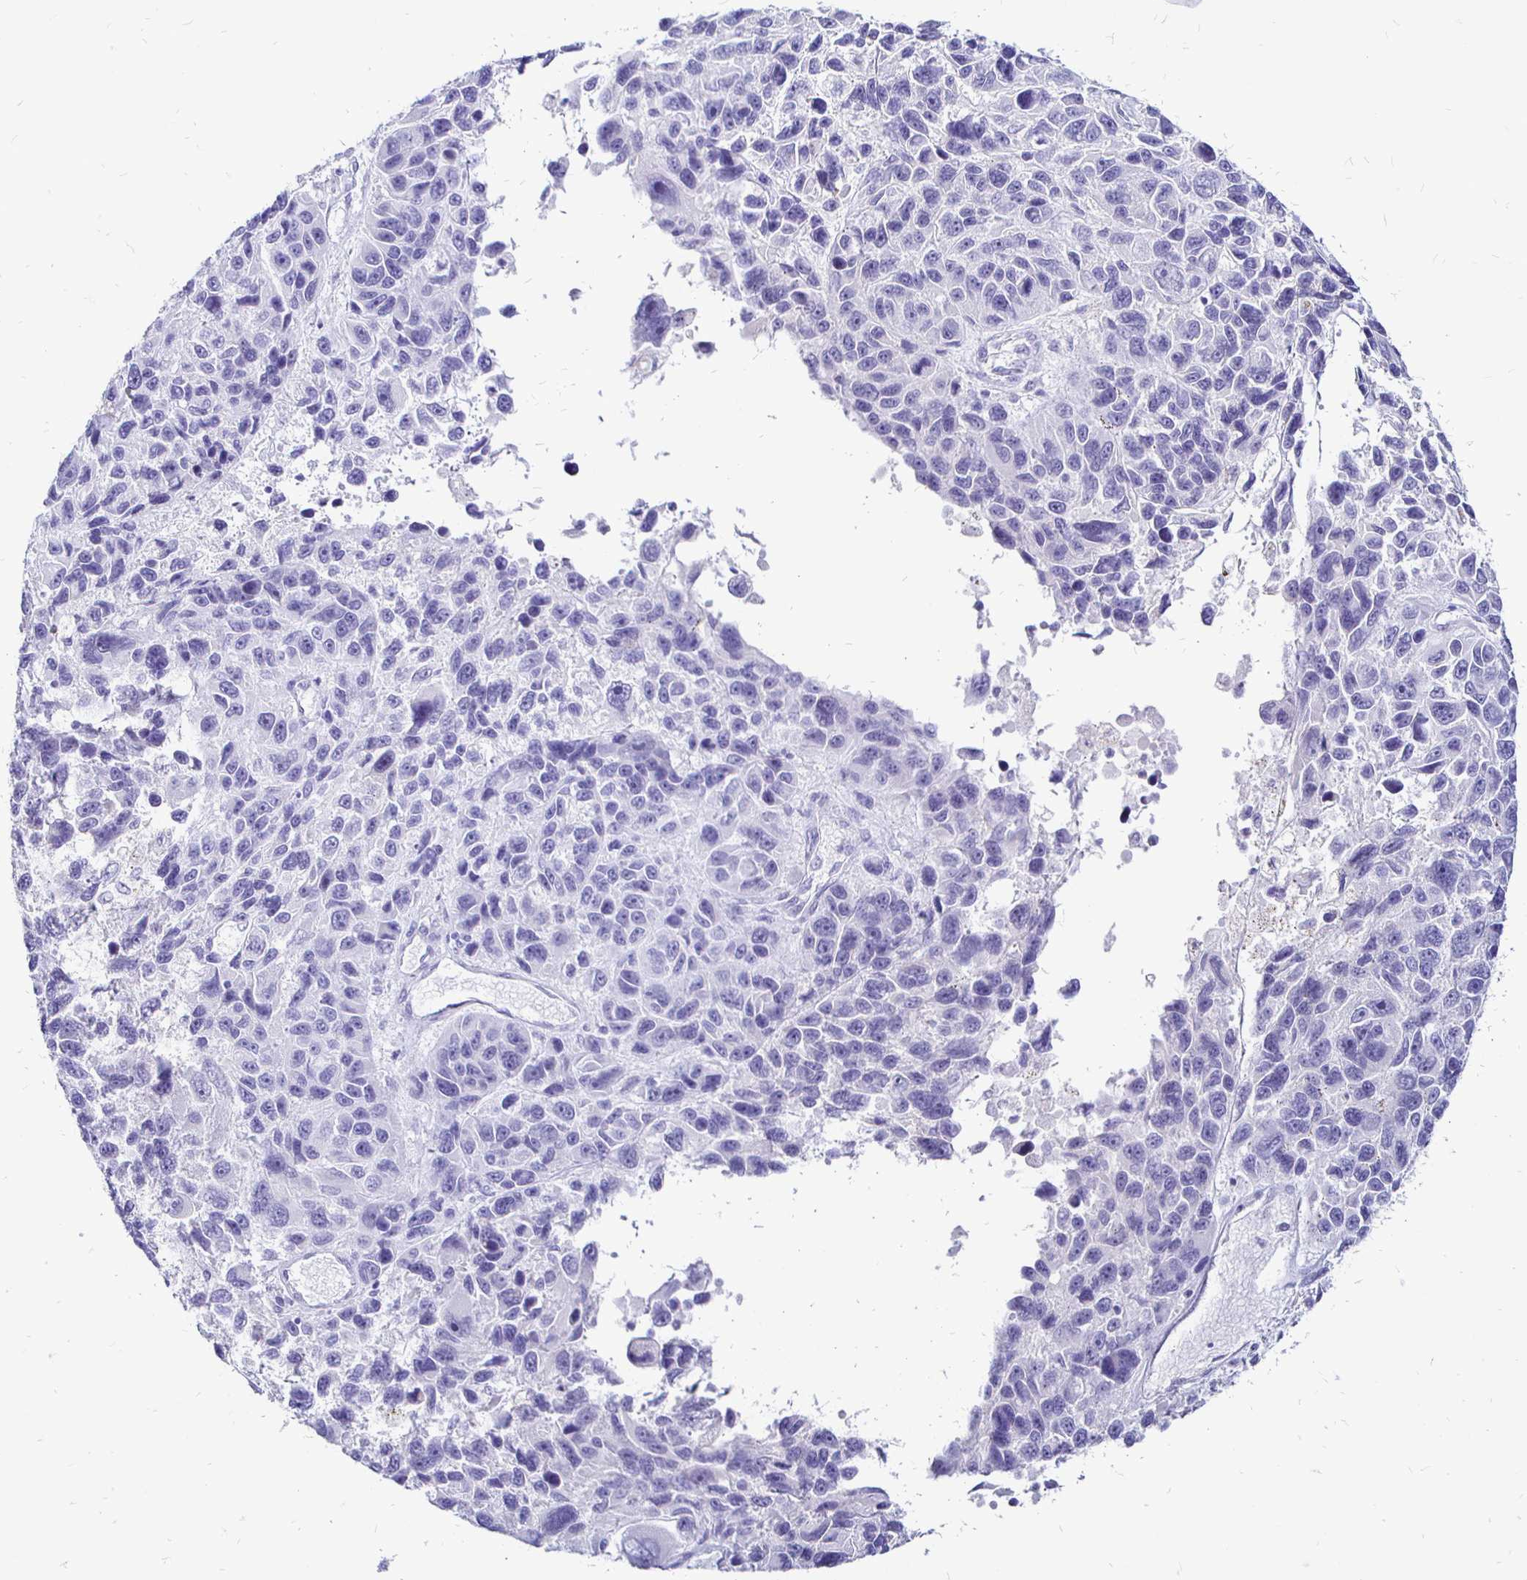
{"staining": {"intensity": "negative", "quantity": "none", "location": "none"}, "tissue": "melanoma", "cell_type": "Tumor cells", "image_type": "cancer", "snomed": [{"axis": "morphology", "description": "Malignant melanoma, NOS"}, {"axis": "topography", "description": "Skin"}], "caption": "DAB (3,3'-diaminobenzidine) immunohistochemical staining of human melanoma displays no significant expression in tumor cells.", "gene": "IRGC", "patient": {"sex": "male", "age": 53}}